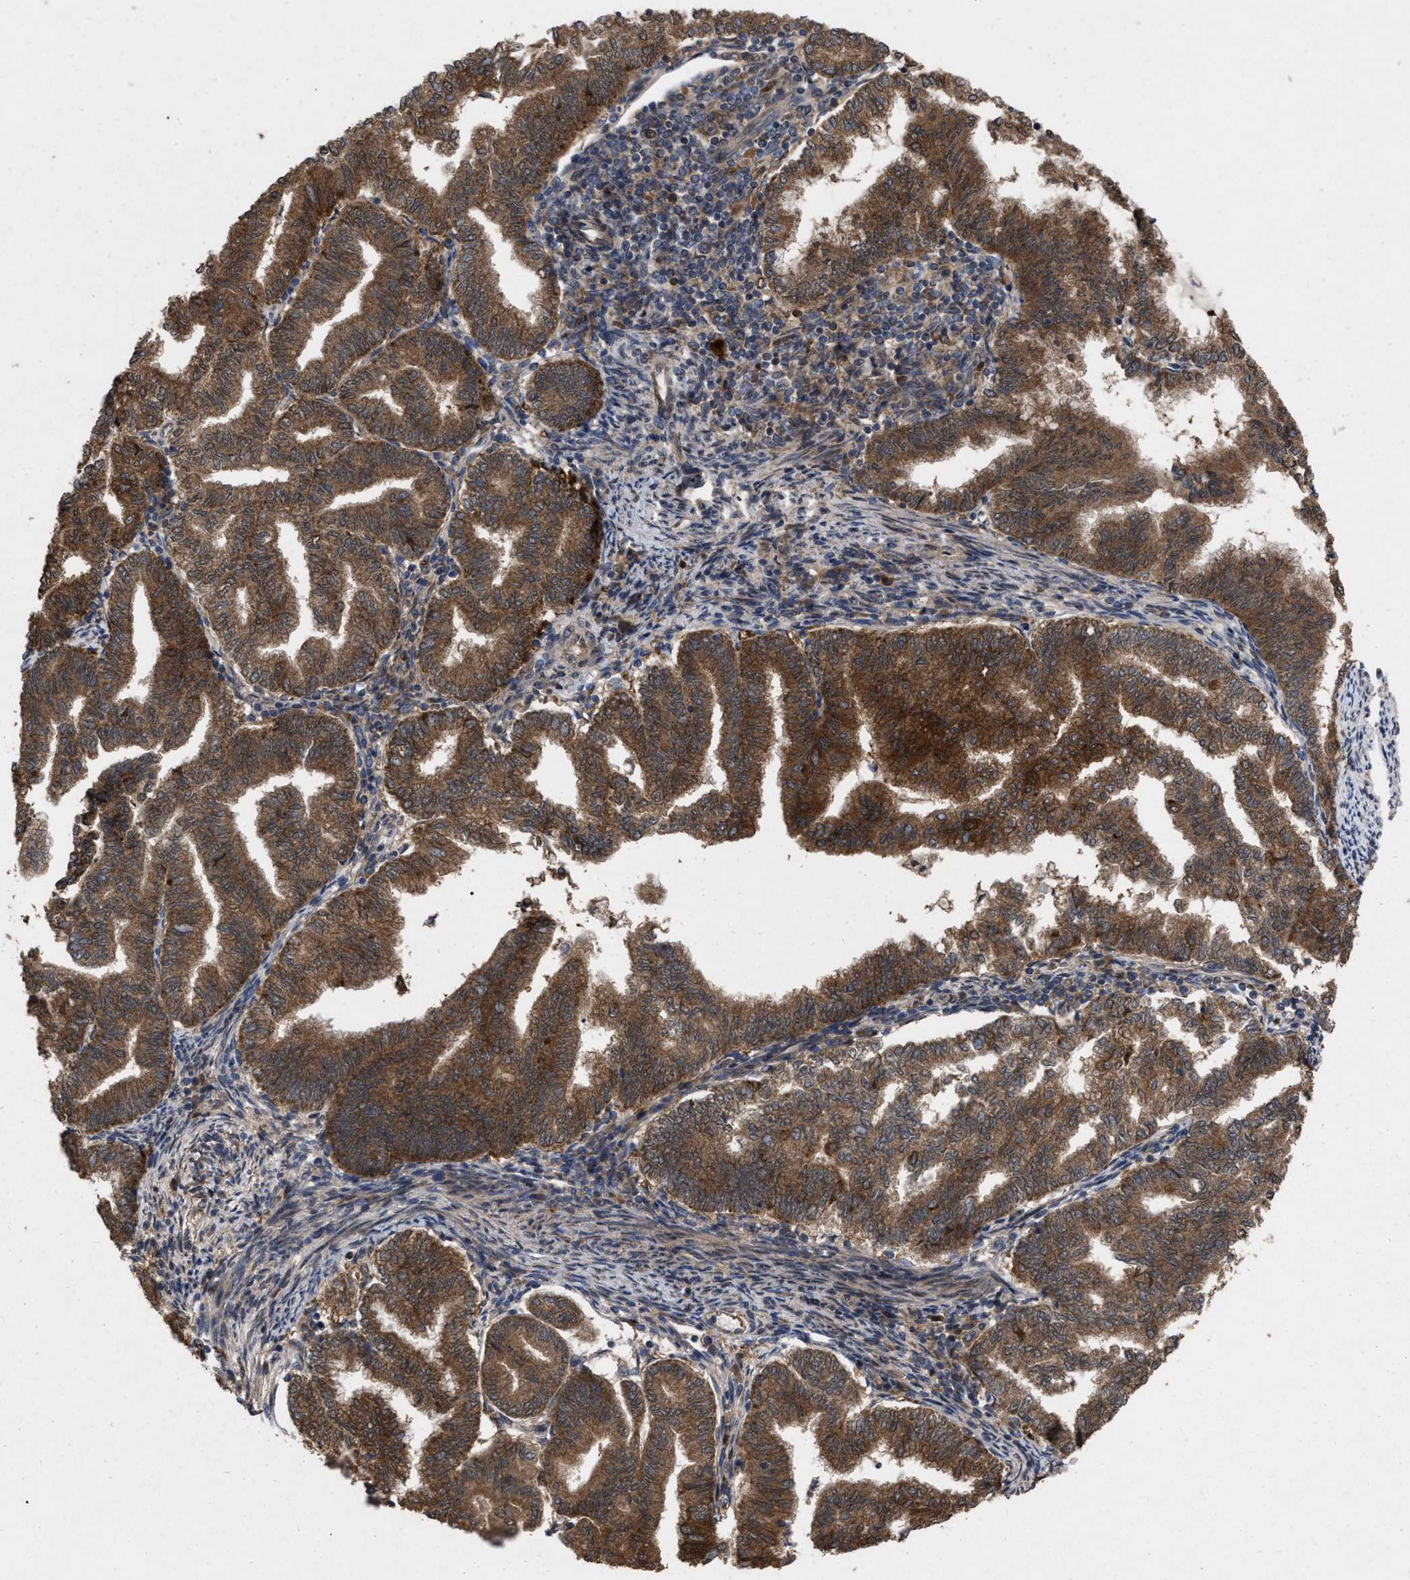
{"staining": {"intensity": "strong", "quantity": ">75%", "location": "cytoplasmic/membranous"}, "tissue": "endometrial cancer", "cell_type": "Tumor cells", "image_type": "cancer", "snomed": [{"axis": "morphology", "description": "Polyp, NOS"}, {"axis": "morphology", "description": "Adenocarcinoma, NOS"}, {"axis": "morphology", "description": "Adenoma, NOS"}, {"axis": "topography", "description": "Endometrium"}], "caption": "Protein expression analysis of endometrial cancer (polyp) exhibits strong cytoplasmic/membranous staining in about >75% of tumor cells.", "gene": "CDKN2C", "patient": {"sex": "female", "age": 79}}